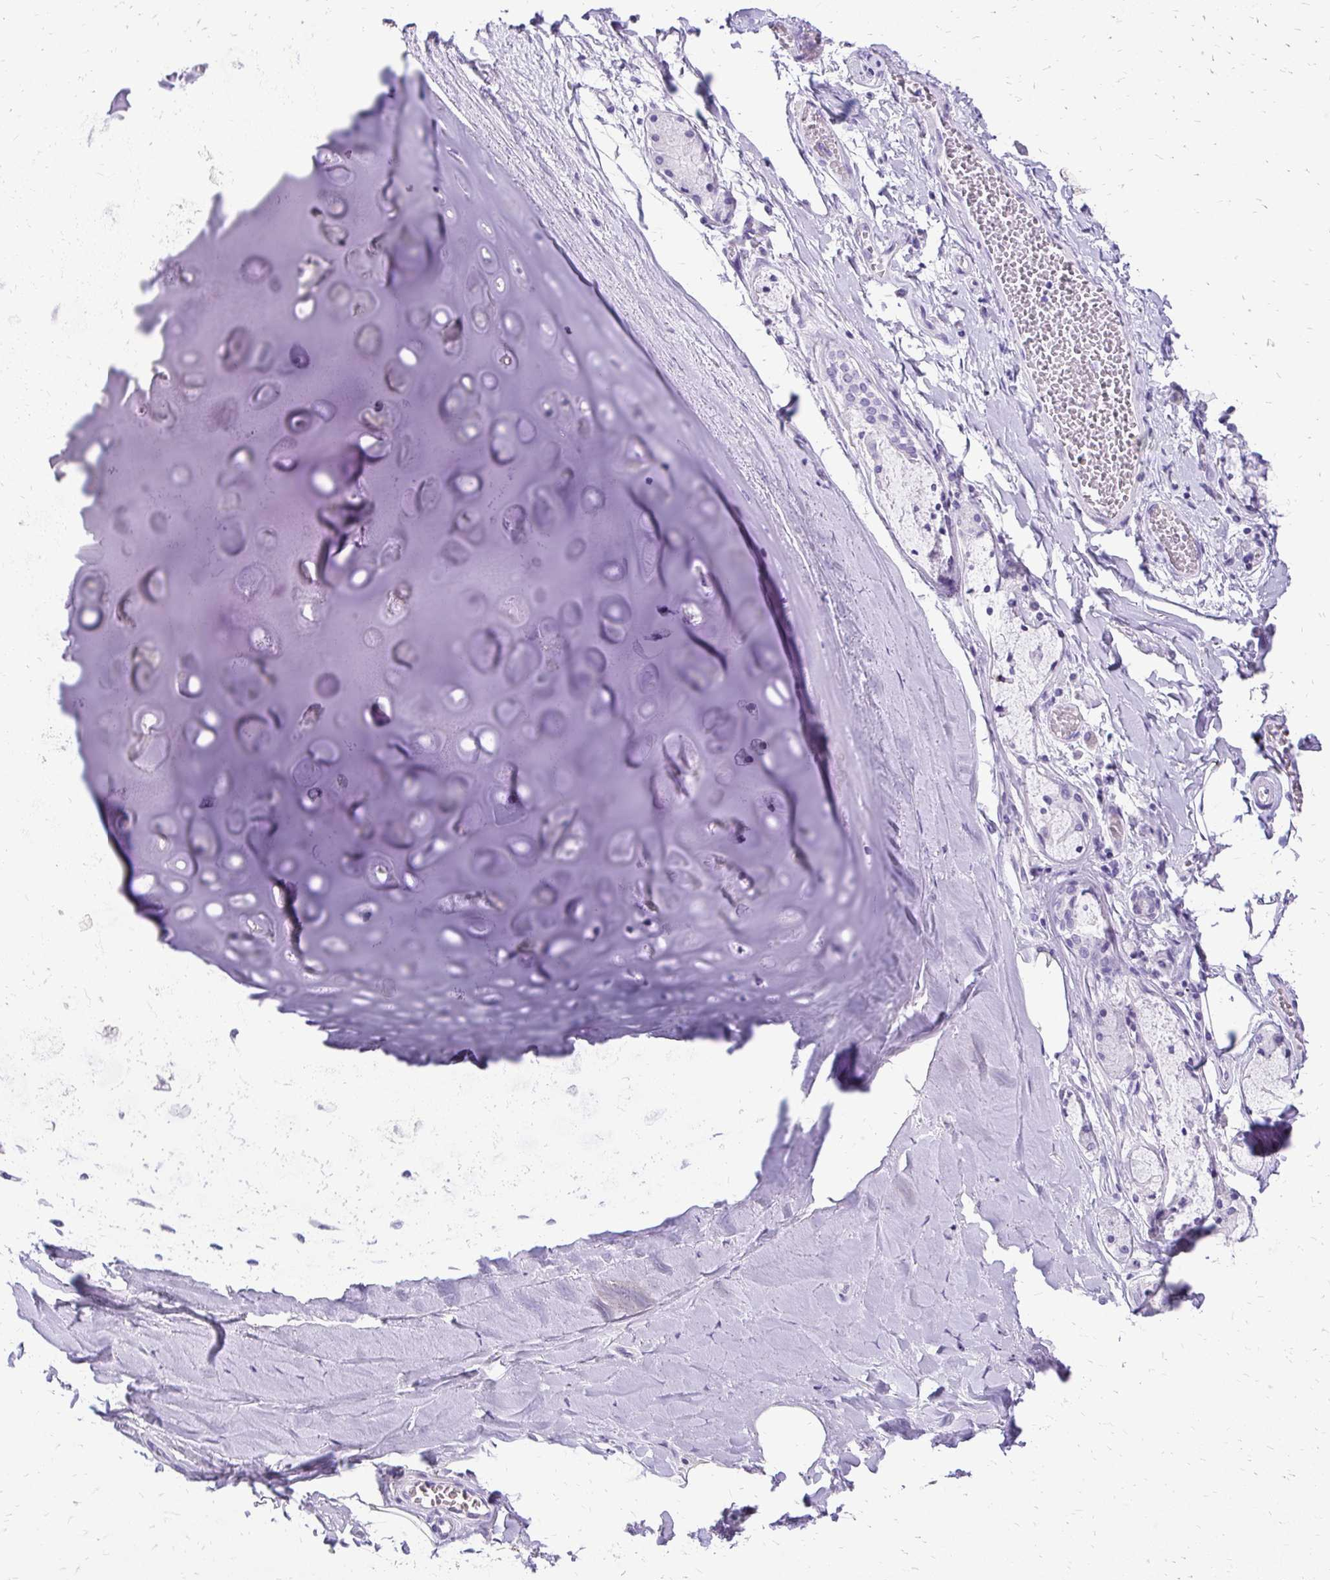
{"staining": {"intensity": "negative", "quantity": "none", "location": "none"}, "tissue": "adipose tissue", "cell_type": "Adipocytes", "image_type": "normal", "snomed": [{"axis": "morphology", "description": "Normal tissue, NOS"}, {"axis": "topography", "description": "Cartilage tissue"}, {"axis": "topography", "description": "Bronchus"}, {"axis": "topography", "description": "Peripheral nerve tissue"}], "caption": "IHC image of unremarkable adipose tissue stained for a protein (brown), which displays no positivity in adipocytes. (Stains: DAB immunohistochemistry with hematoxylin counter stain, Microscopy: brightfield microscopy at high magnification).", "gene": "SLC32A1", "patient": {"sex": "male", "age": 67}}